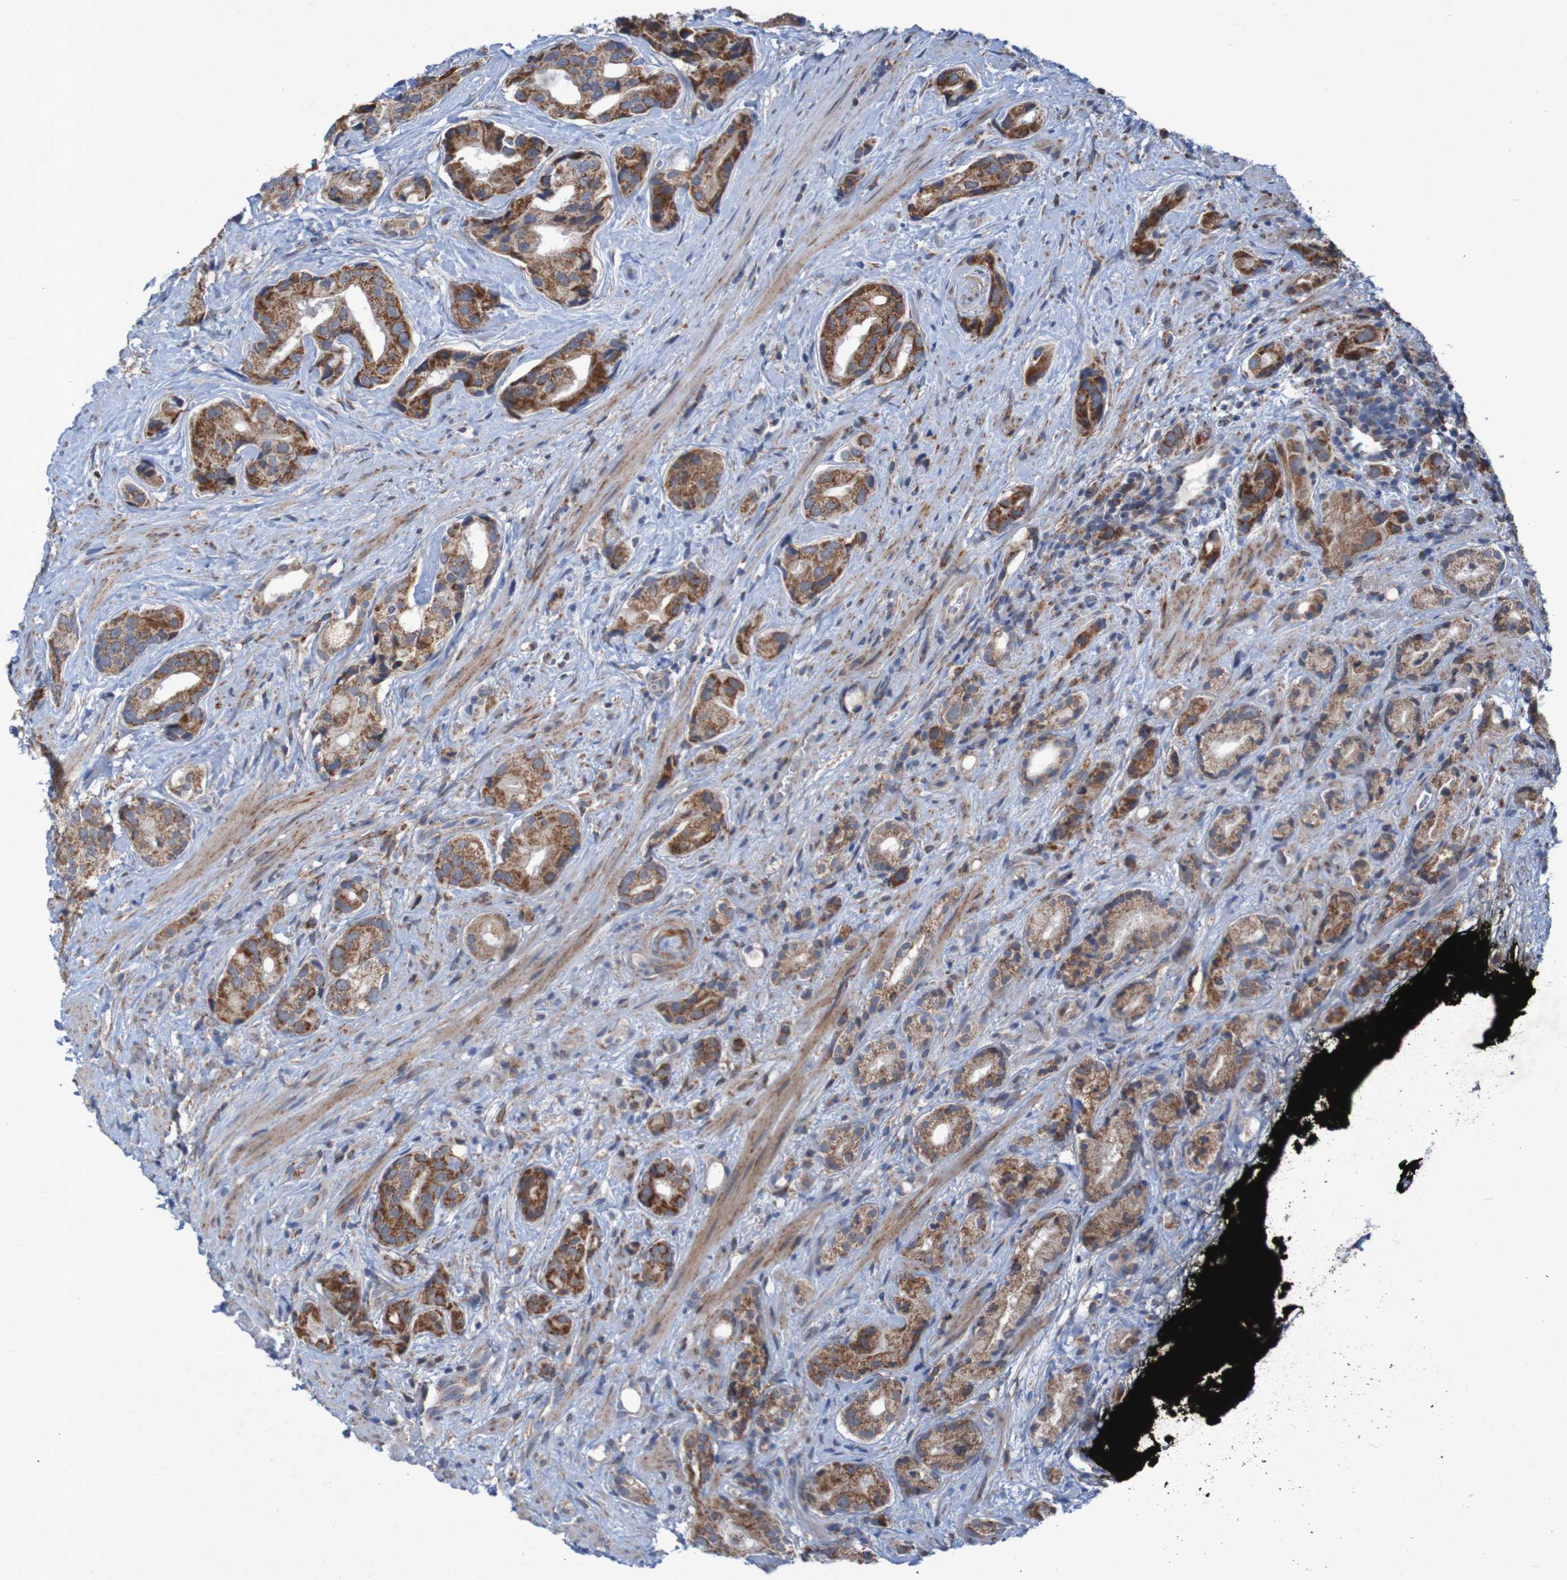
{"staining": {"intensity": "strong", "quantity": ">75%", "location": "cytoplasmic/membranous"}, "tissue": "prostate cancer", "cell_type": "Tumor cells", "image_type": "cancer", "snomed": [{"axis": "morphology", "description": "Adenocarcinoma, High grade"}, {"axis": "topography", "description": "Prostate"}], "caption": "Strong cytoplasmic/membranous protein staining is present in about >75% of tumor cells in prostate cancer.", "gene": "CCDC51", "patient": {"sex": "male", "age": 71}}